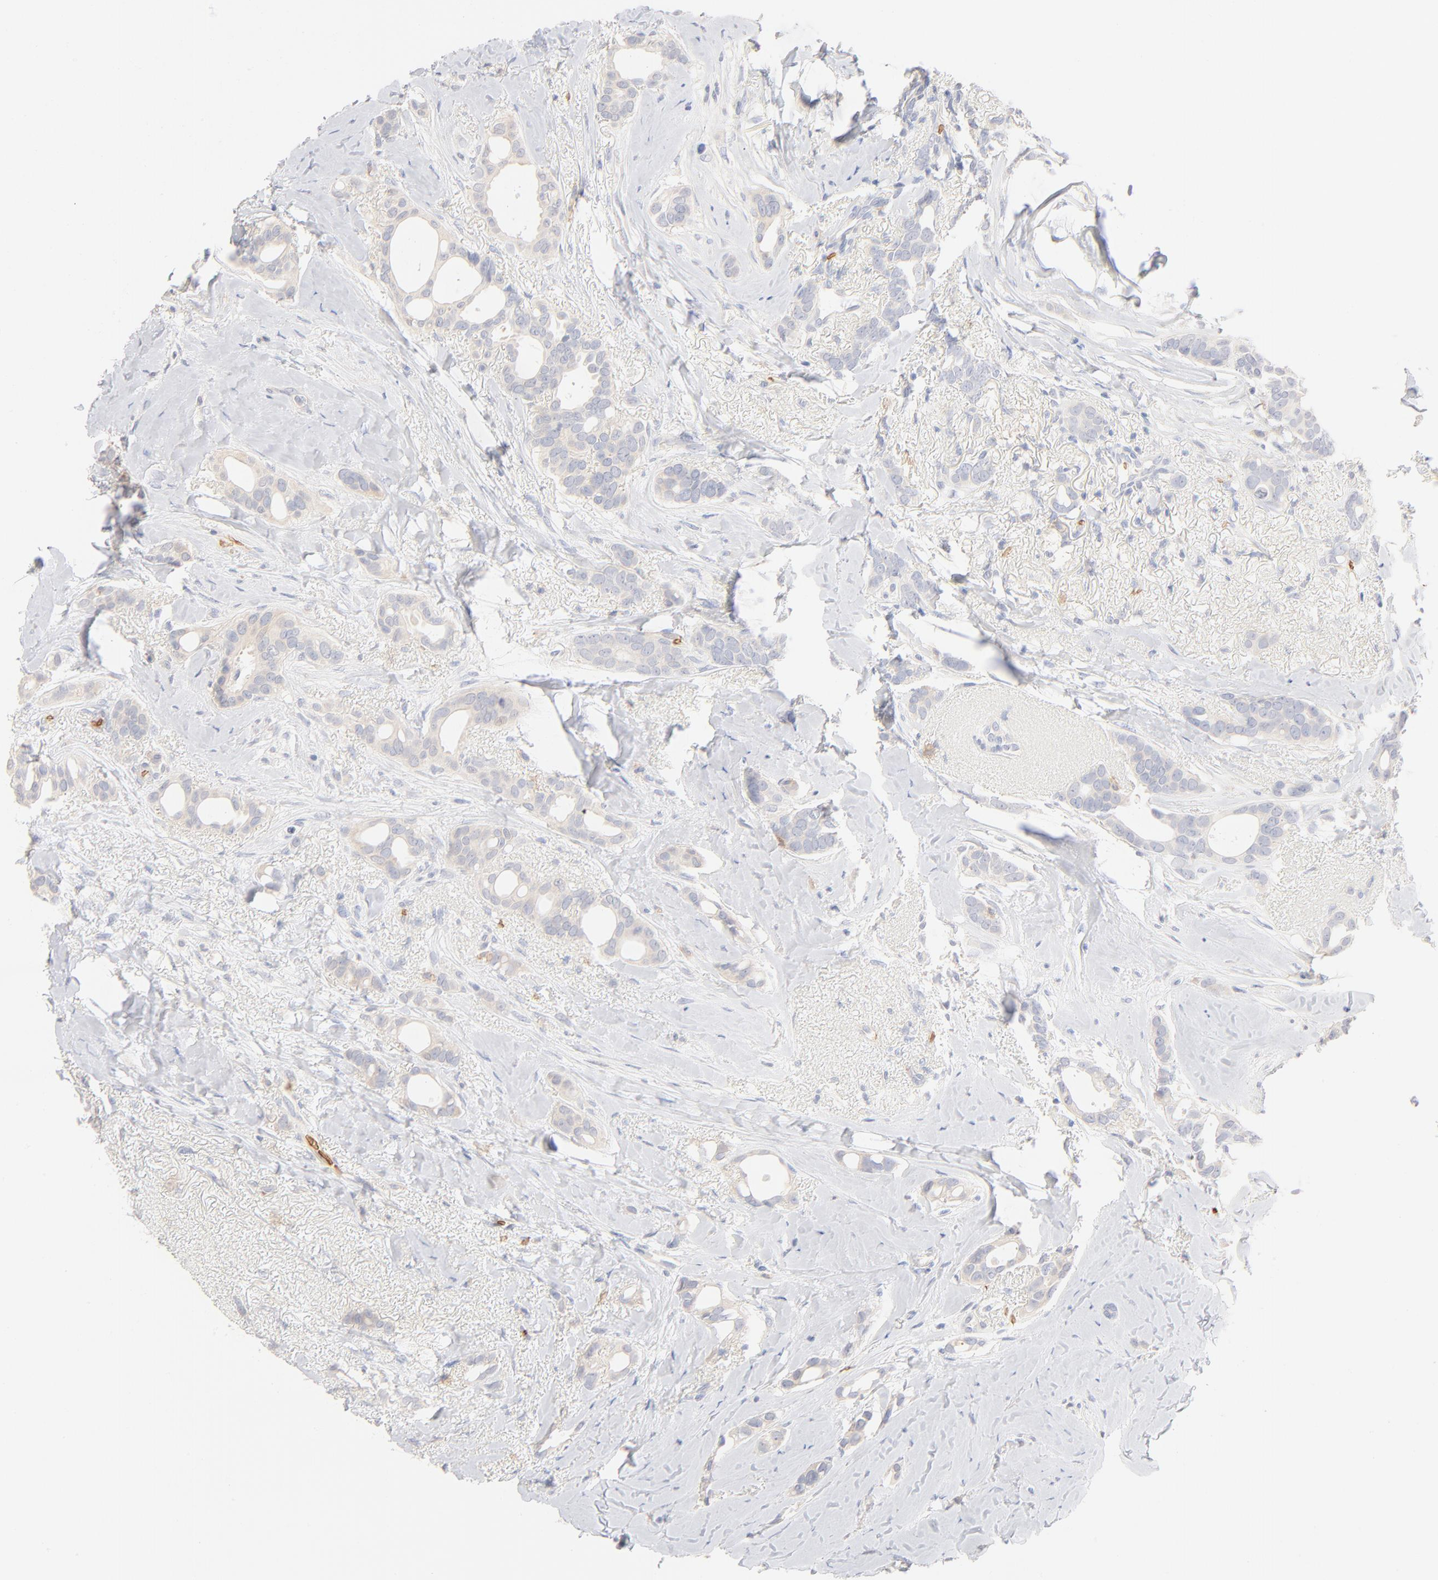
{"staining": {"intensity": "negative", "quantity": "none", "location": "none"}, "tissue": "breast cancer", "cell_type": "Tumor cells", "image_type": "cancer", "snomed": [{"axis": "morphology", "description": "Duct carcinoma"}, {"axis": "topography", "description": "Breast"}], "caption": "Infiltrating ductal carcinoma (breast) was stained to show a protein in brown. There is no significant positivity in tumor cells. (IHC, brightfield microscopy, high magnification).", "gene": "SPTB", "patient": {"sex": "female", "age": 54}}